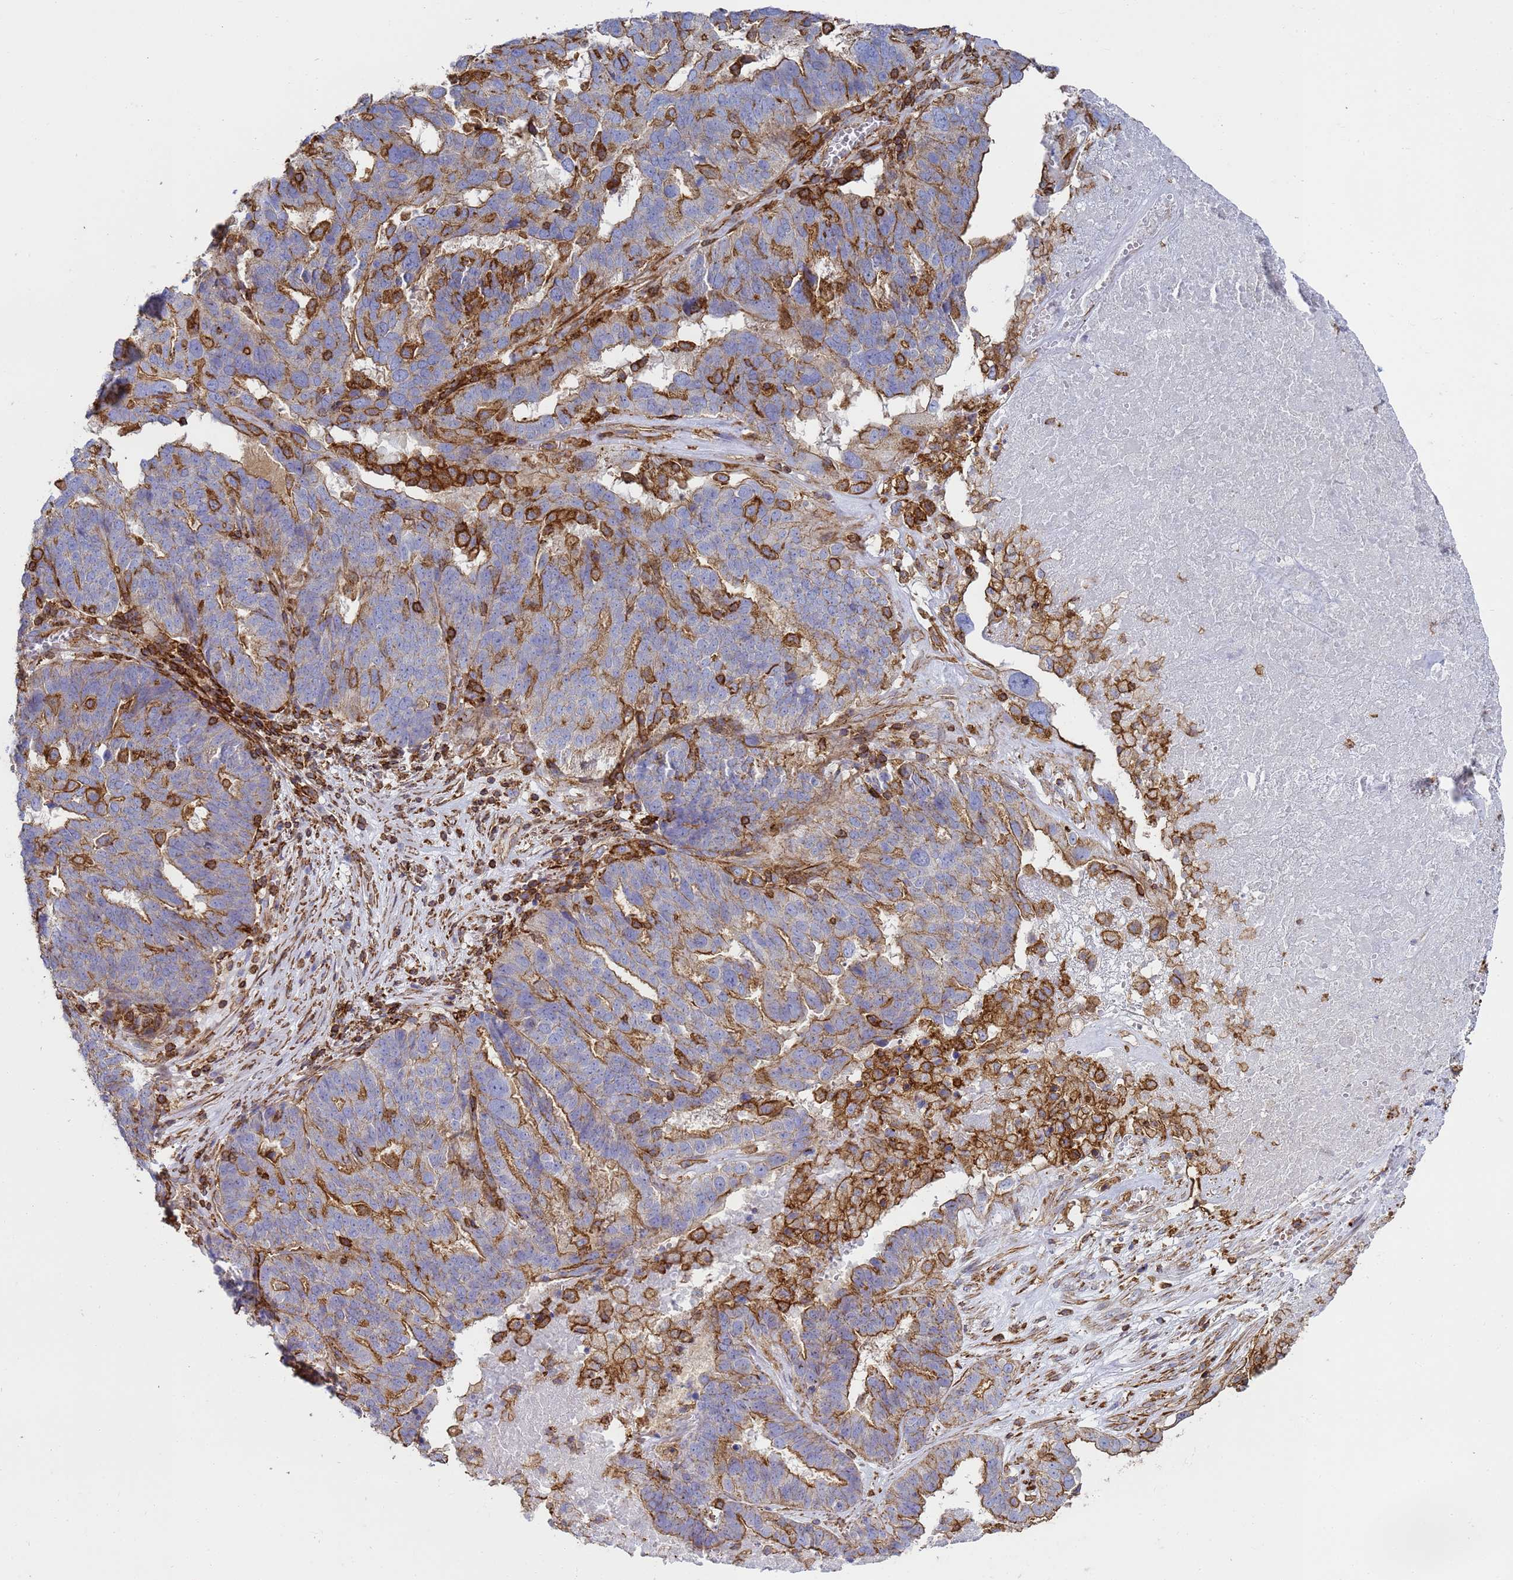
{"staining": {"intensity": "moderate", "quantity": ">75%", "location": "cytoplasmic/membranous"}, "tissue": "ovarian cancer", "cell_type": "Tumor cells", "image_type": "cancer", "snomed": [{"axis": "morphology", "description": "Cystadenocarcinoma, serous, NOS"}, {"axis": "topography", "description": "Ovary"}], "caption": "Immunohistochemical staining of ovarian serous cystadenocarcinoma shows medium levels of moderate cytoplasmic/membranous protein expression in approximately >75% of tumor cells. Nuclei are stained in blue.", "gene": "ACTB", "patient": {"sex": "female", "age": 59}}